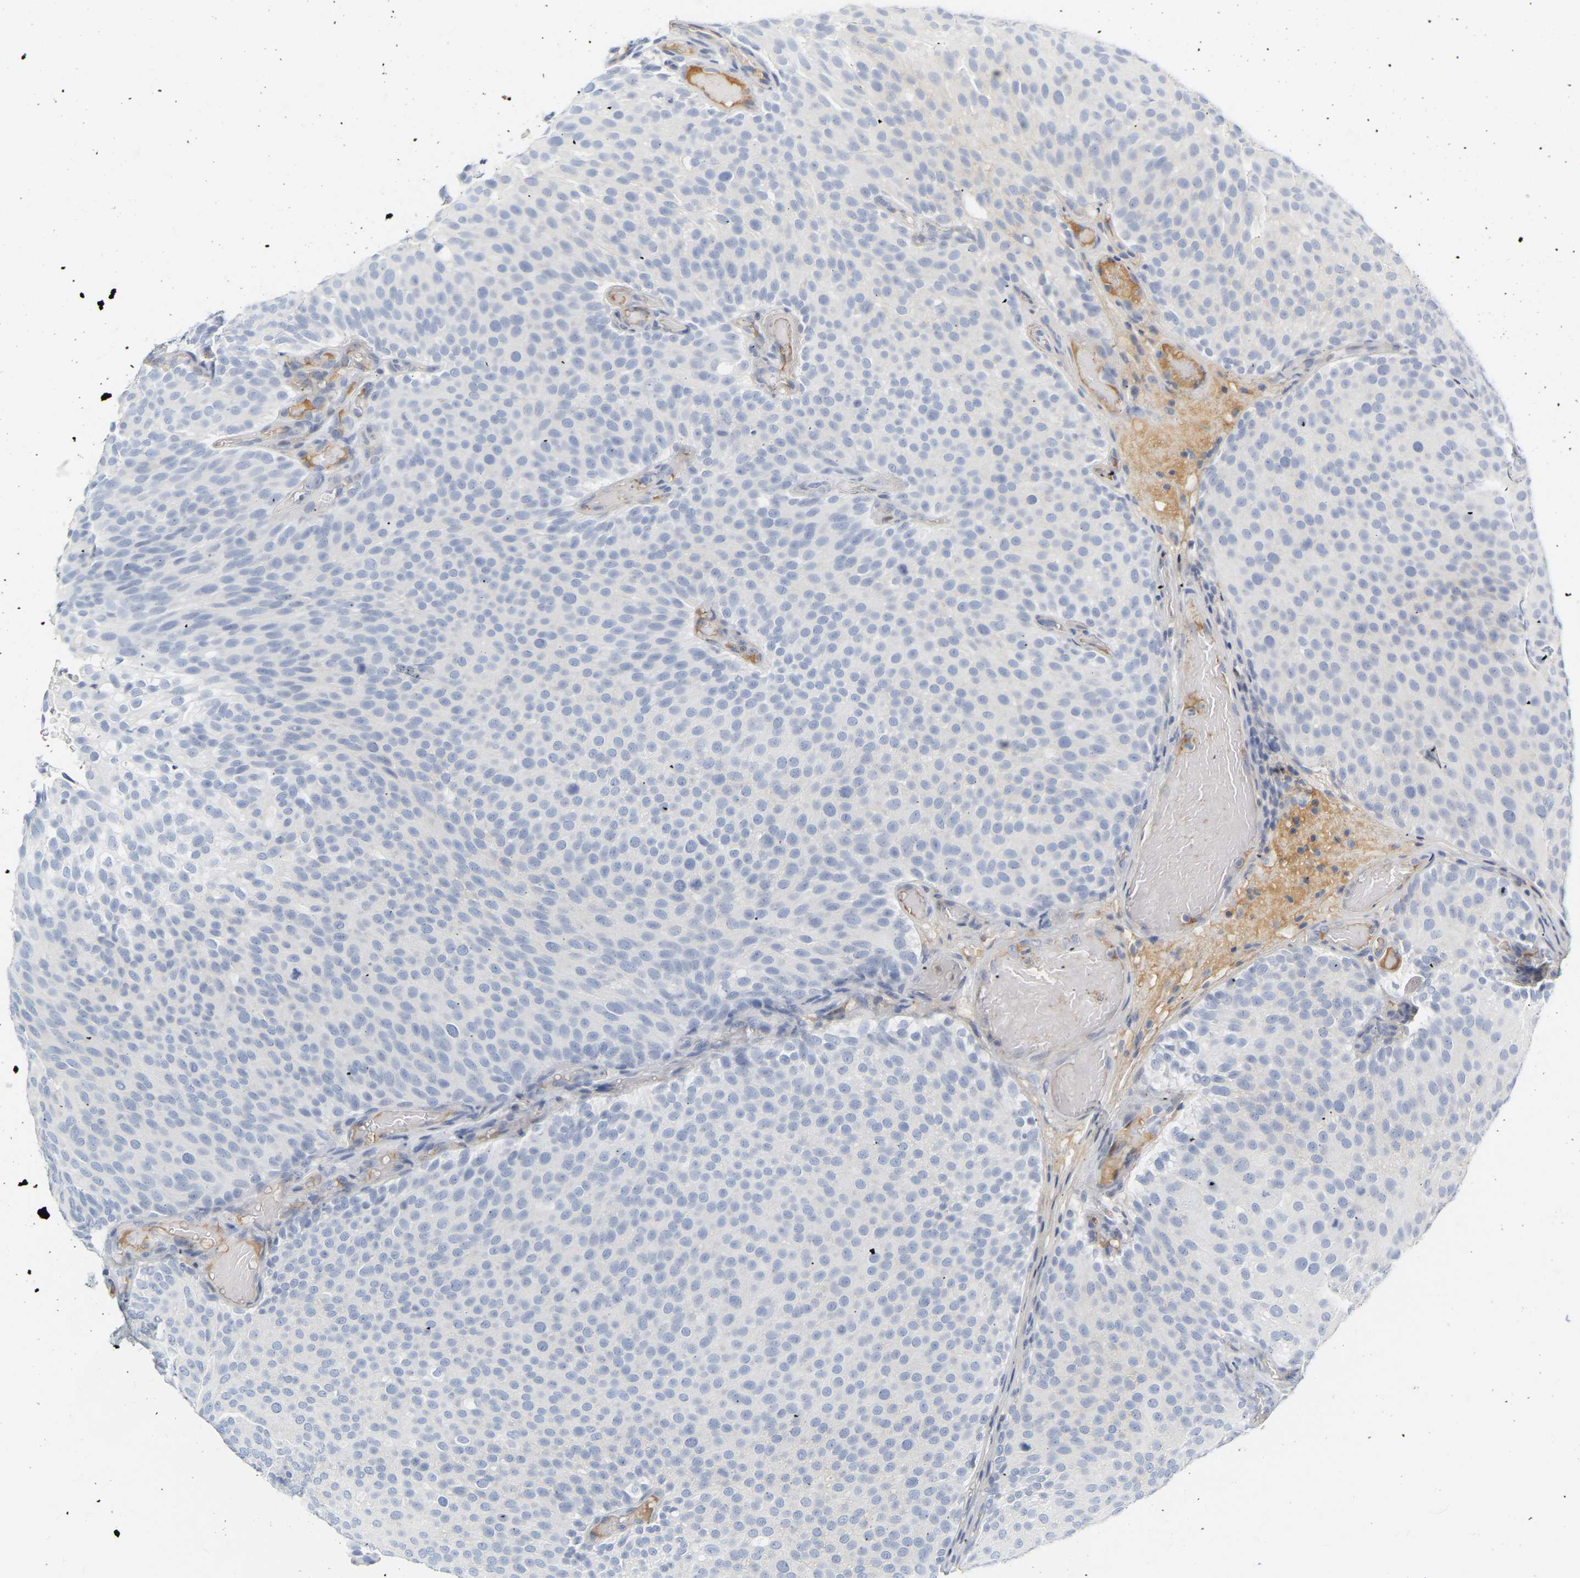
{"staining": {"intensity": "negative", "quantity": "none", "location": "none"}, "tissue": "urothelial cancer", "cell_type": "Tumor cells", "image_type": "cancer", "snomed": [{"axis": "morphology", "description": "Urothelial carcinoma, Low grade"}, {"axis": "topography", "description": "Urinary bladder"}], "caption": "An IHC photomicrograph of urothelial cancer is shown. There is no staining in tumor cells of urothelial cancer.", "gene": "GNAS", "patient": {"sex": "male", "age": 78}}